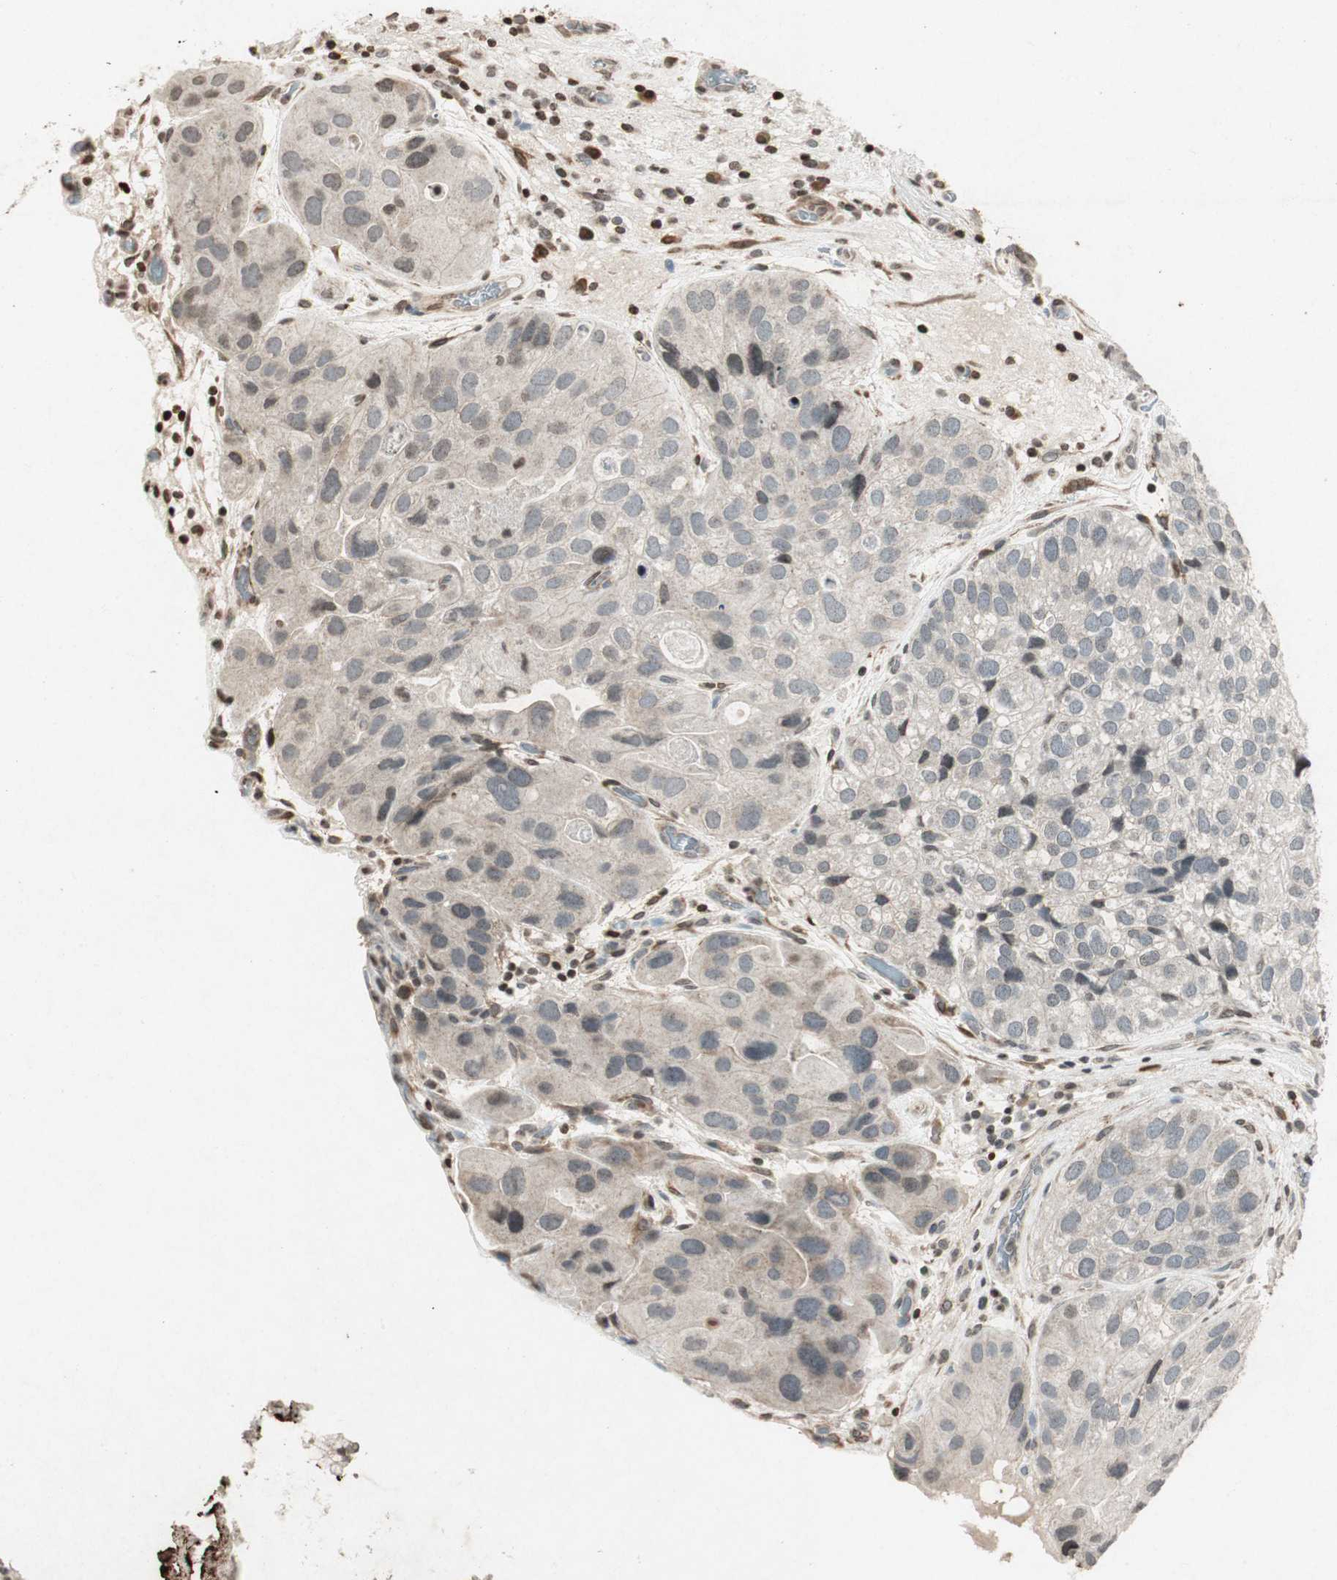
{"staining": {"intensity": "weak", "quantity": "<25%", "location": "cytoplasmic/membranous,nuclear"}, "tissue": "urothelial cancer", "cell_type": "Tumor cells", "image_type": "cancer", "snomed": [{"axis": "morphology", "description": "Urothelial carcinoma, High grade"}, {"axis": "topography", "description": "Urinary bladder"}], "caption": "The IHC micrograph has no significant expression in tumor cells of urothelial cancer tissue. (Stains: DAB immunohistochemistry with hematoxylin counter stain, Microscopy: brightfield microscopy at high magnification).", "gene": "PRKG1", "patient": {"sex": "female", "age": 64}}